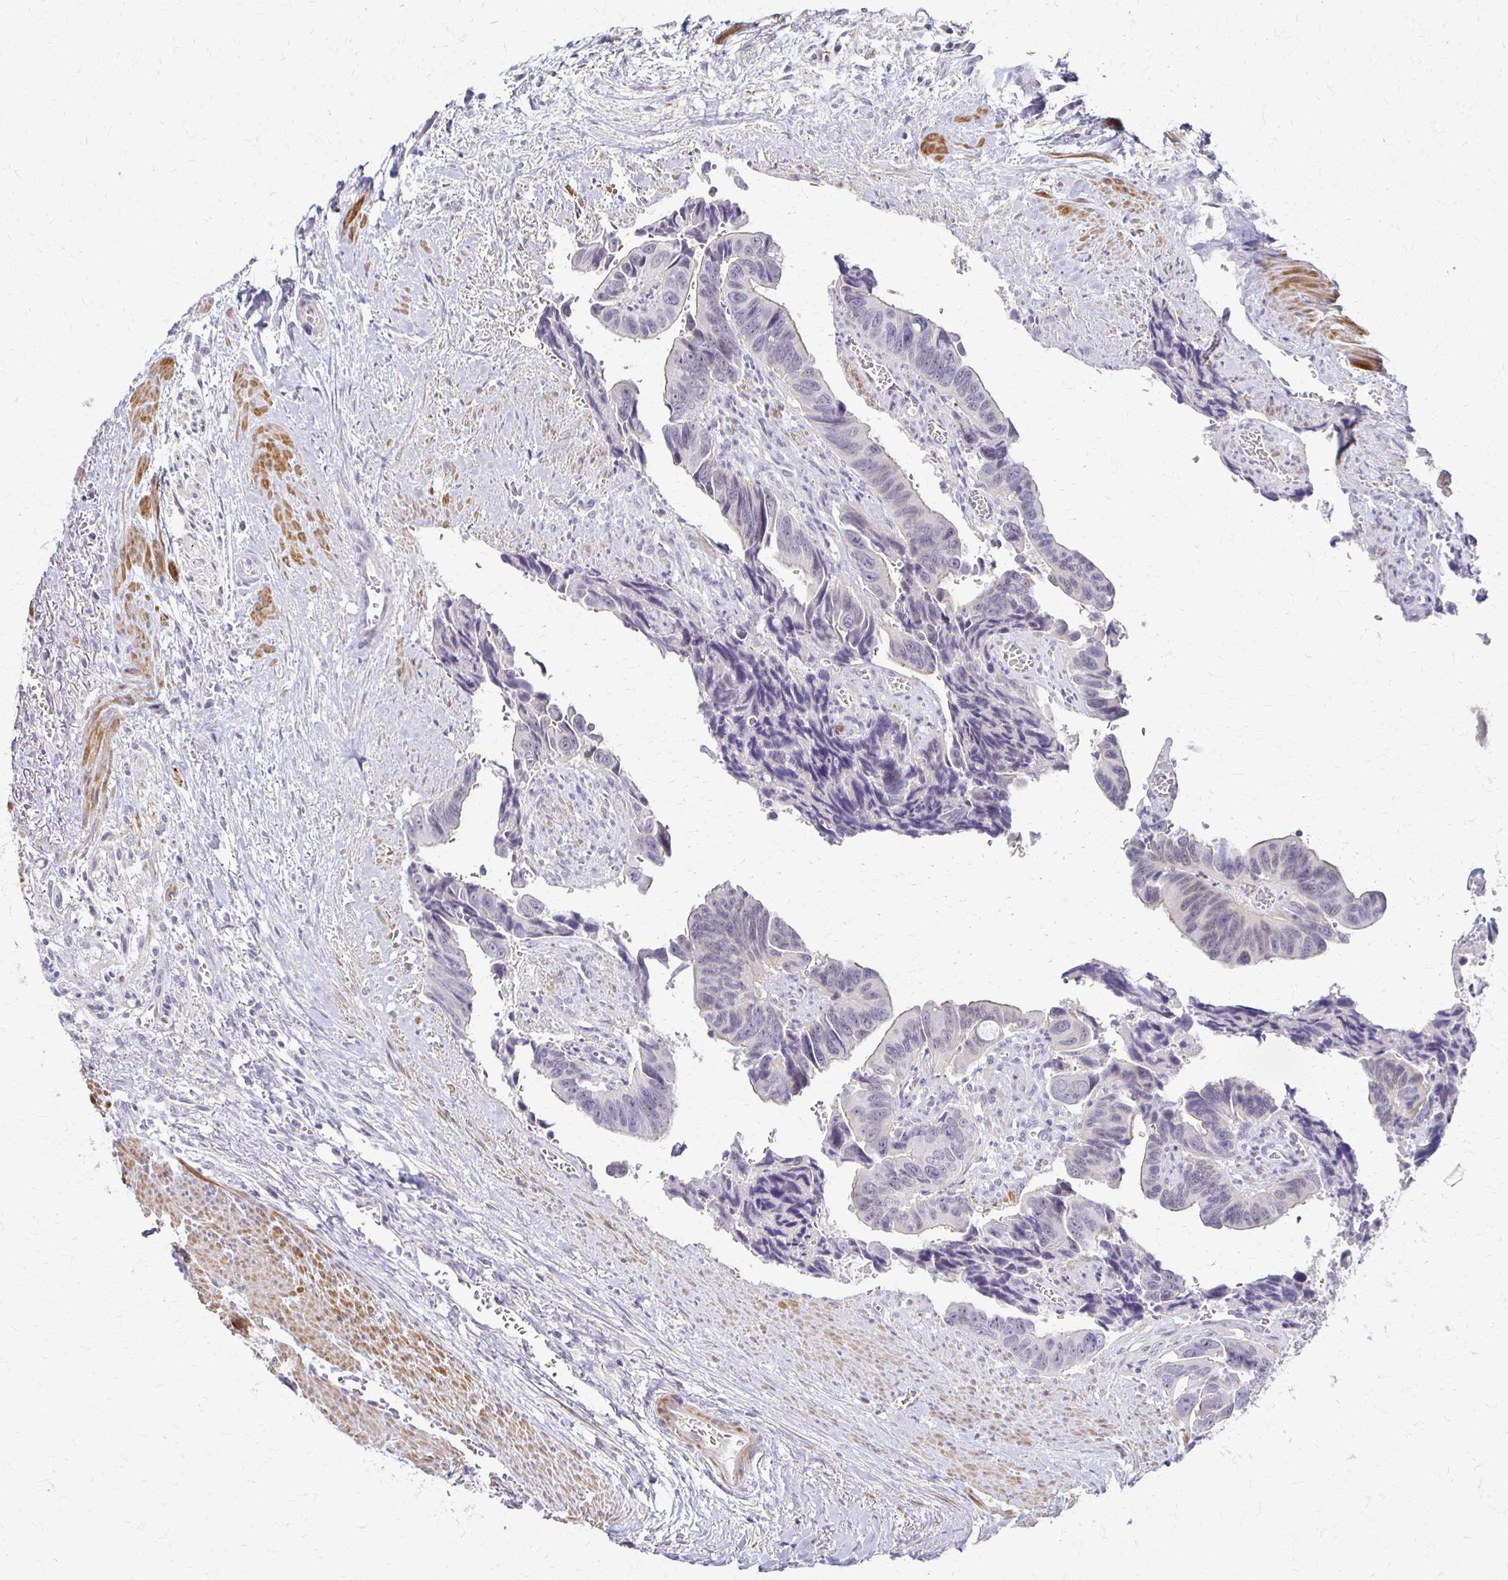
{"staining": {"intensity": "negative", "quantity": "none", "location": "none"}, "tissue": "colorectal cancer", "cell_type": "Tumor cells", "image_type": "cancer", "snomed": [{"axis": "morphology", "description": "Adenocarcinoma, NOS"}, {"axis": "topography", "description": "Rectum"}], "caption": "DAB immunohistochemical staining of adenocarcinoma (colorectal) demonstrates no significant staining in tumor cells.", "gene": "FOXO4", "patient": {"sex": "male", "age": 76}}